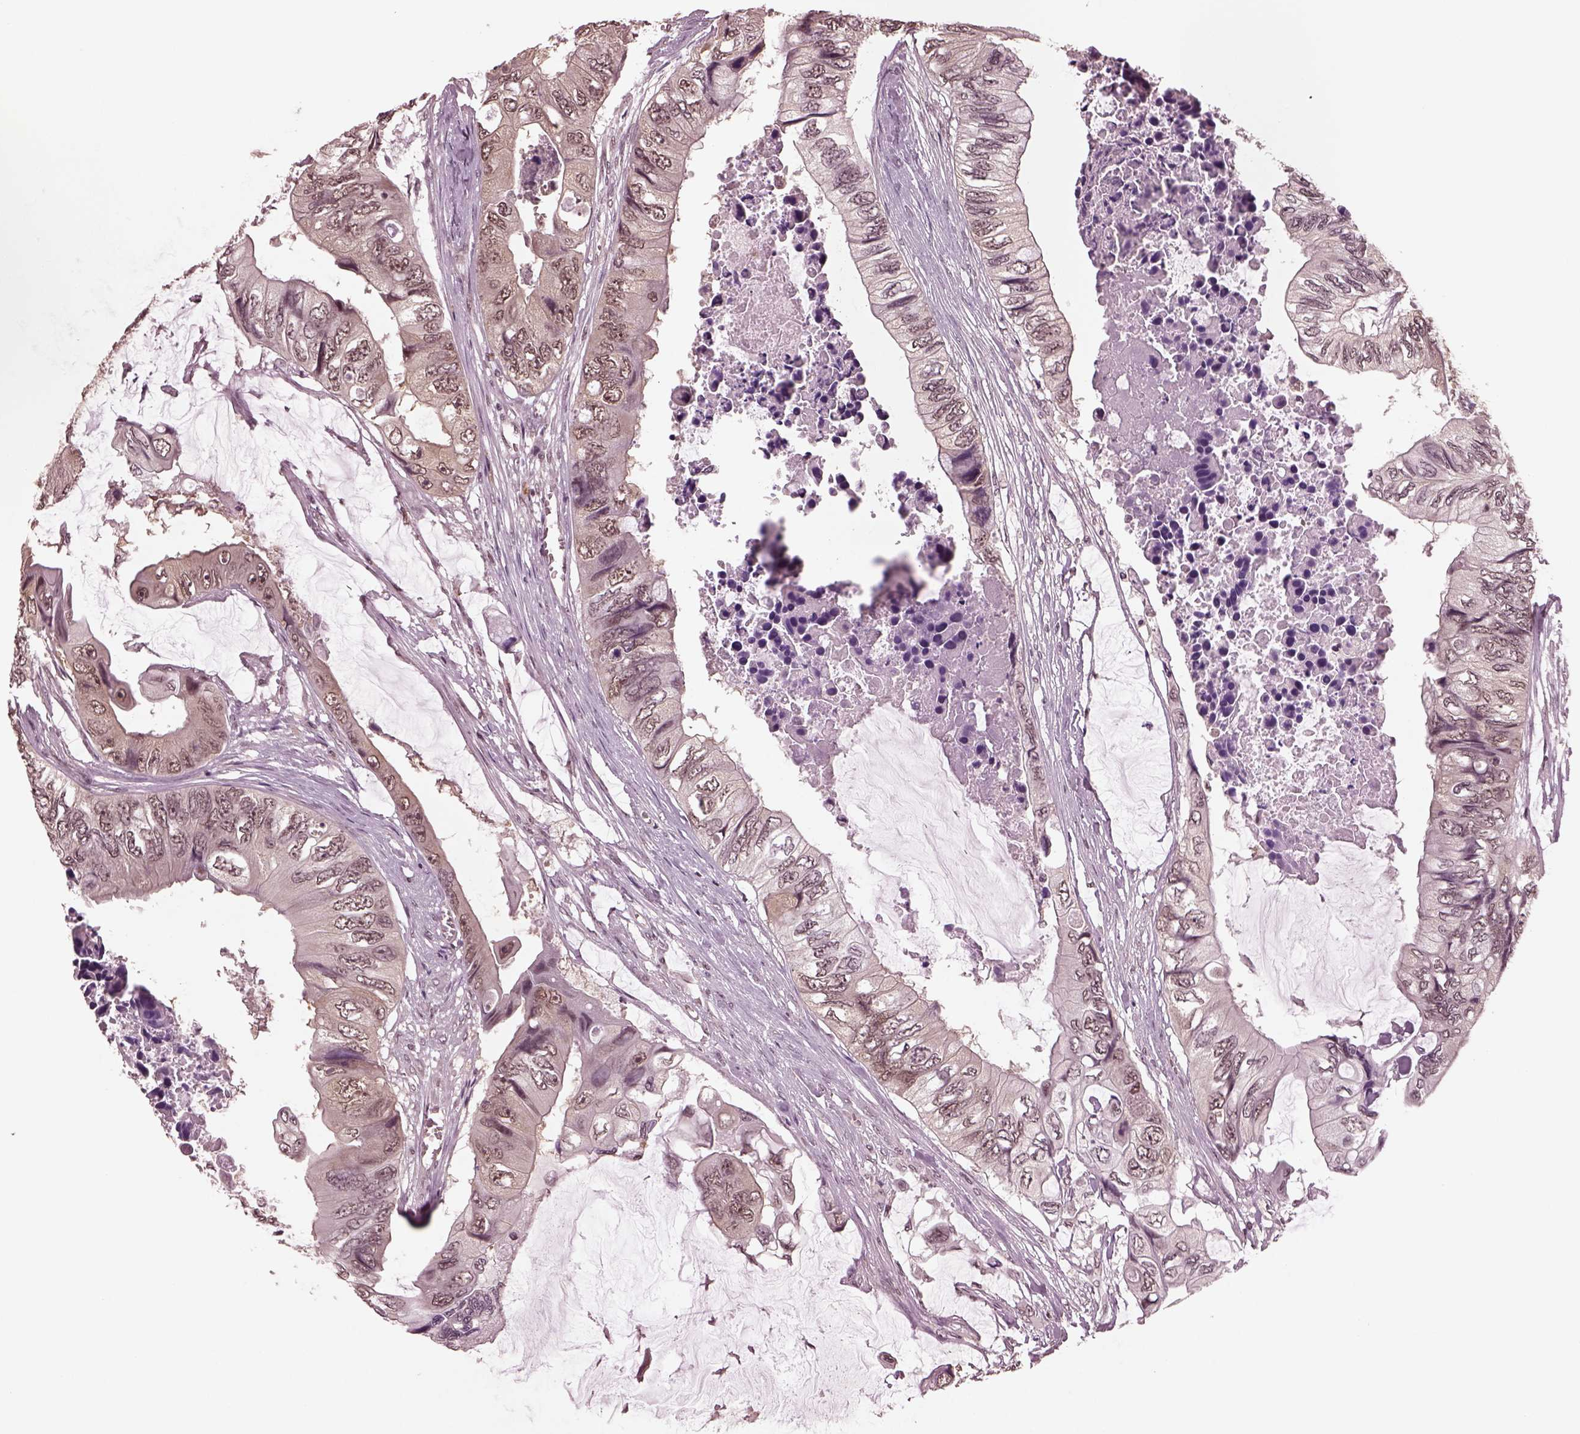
{"staining": {"intensity": "weak", "quantity": "<25%", "location": "cytoplasmic/membranous"}, "tissue": "colorectal cancer", "cell_type": "Tumor cells", "image_type": "cancer", "snomed": [{"axis": "morphology", "description": "Adenocarcinoma, NOS"}, {"axis": "topography", "description": "Rectum"}], "caption": "A photomicrograph of human colorectal adenocarcinoma is negative for staining in tumor cells. Nuclei are stained in blue.", "gene": "RUVBL2", "patient": {"sex": "male", "age": 63}}